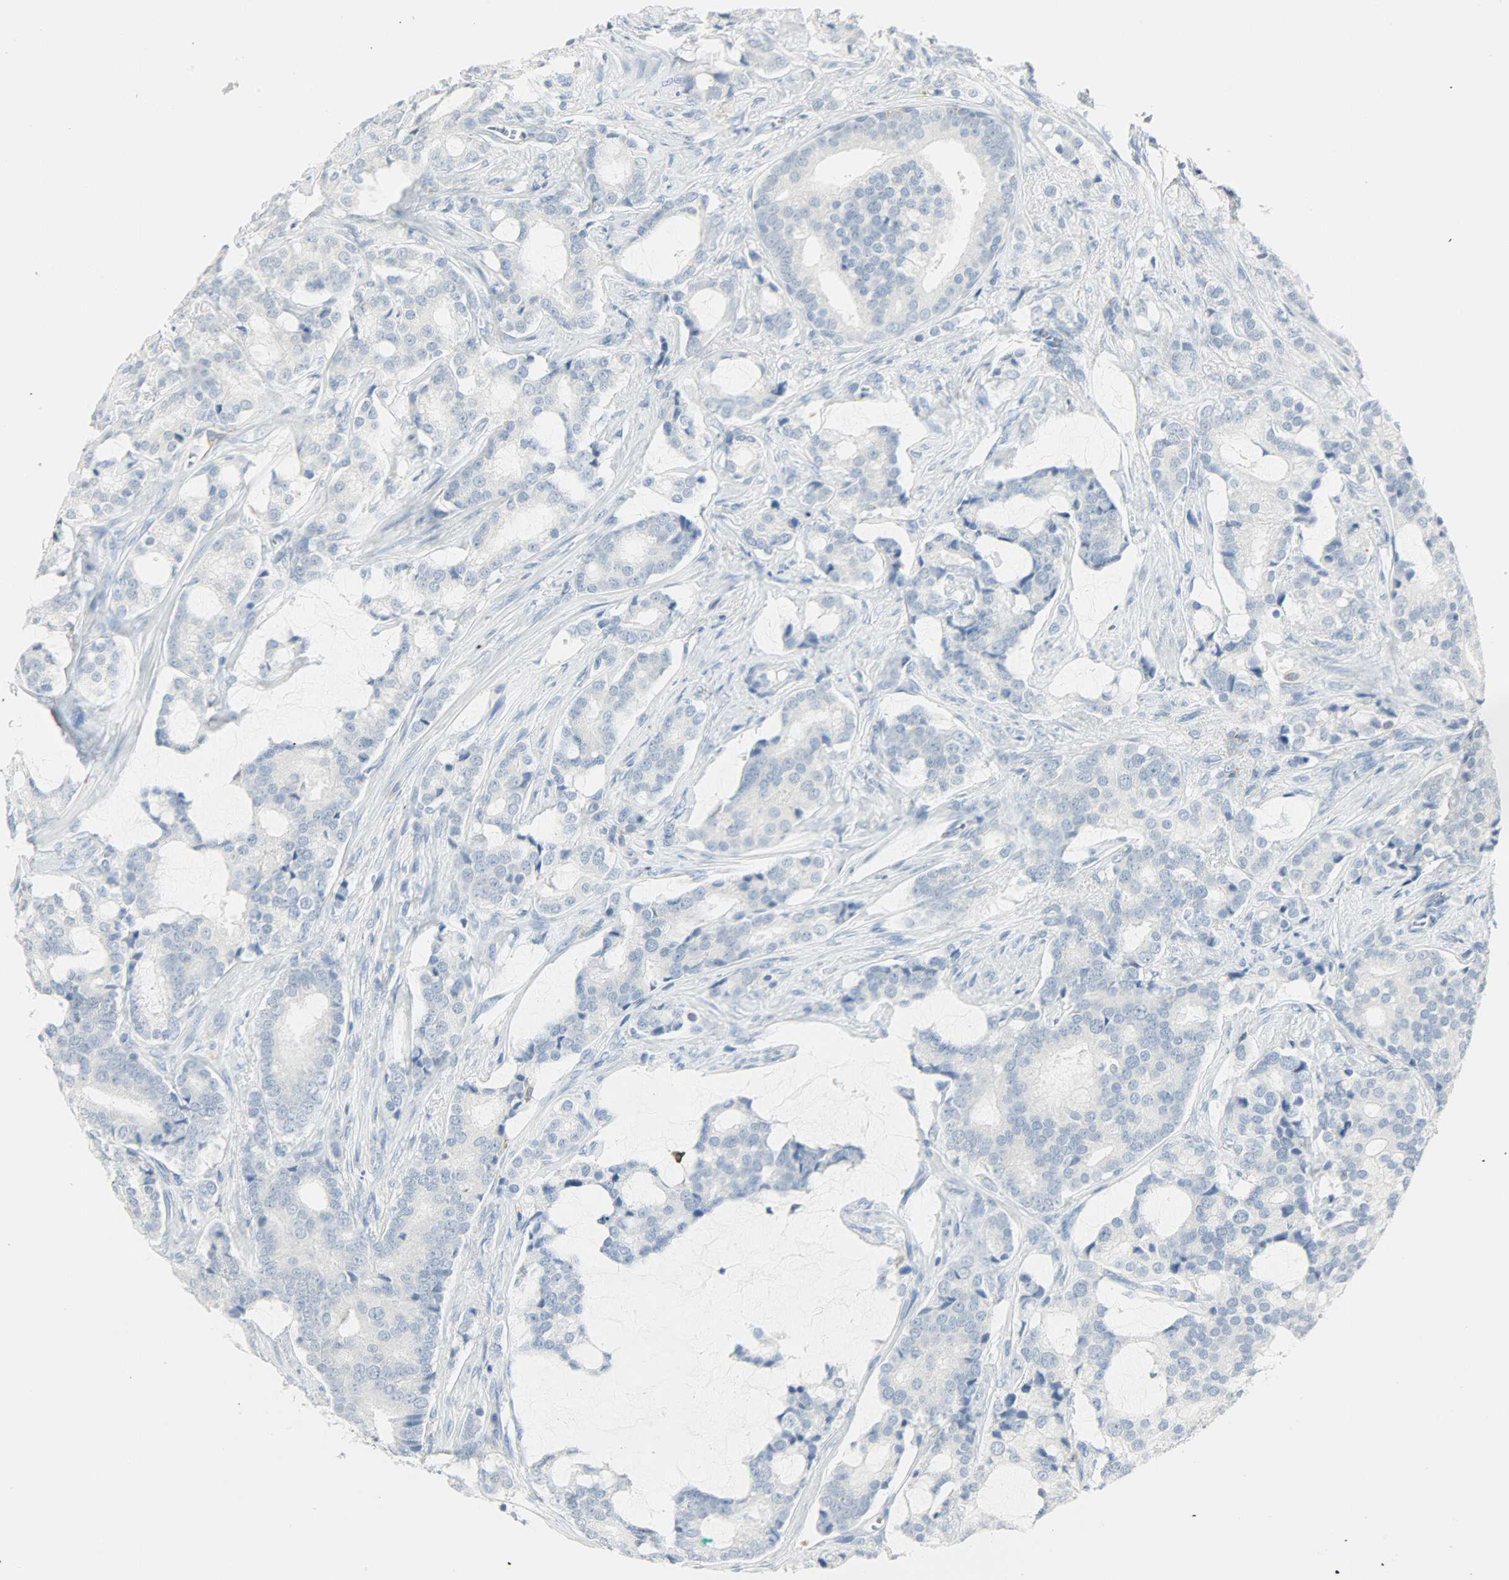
{"staining": {"intensity": "negative", "quantity": "none", "location": "none"}, "tissue": "prostate cancer", "cell_type": "Tumor cells", "image_type": "cancer", "snomed": [{"axis": "morphology", "description": "Adenocarcinoma, Low grade"}, {"axis": "topography", "description": "Prostate"}], "caption": "Immunohistochemistry histopathology image of neoplastic tissue: prostate cancer (low-grade adenocarcinoma) stained with DAB shows no significant protein staining in tumor cells.", "gene": "PTPN6", "patient": {"sex": "male", "age": 58}}